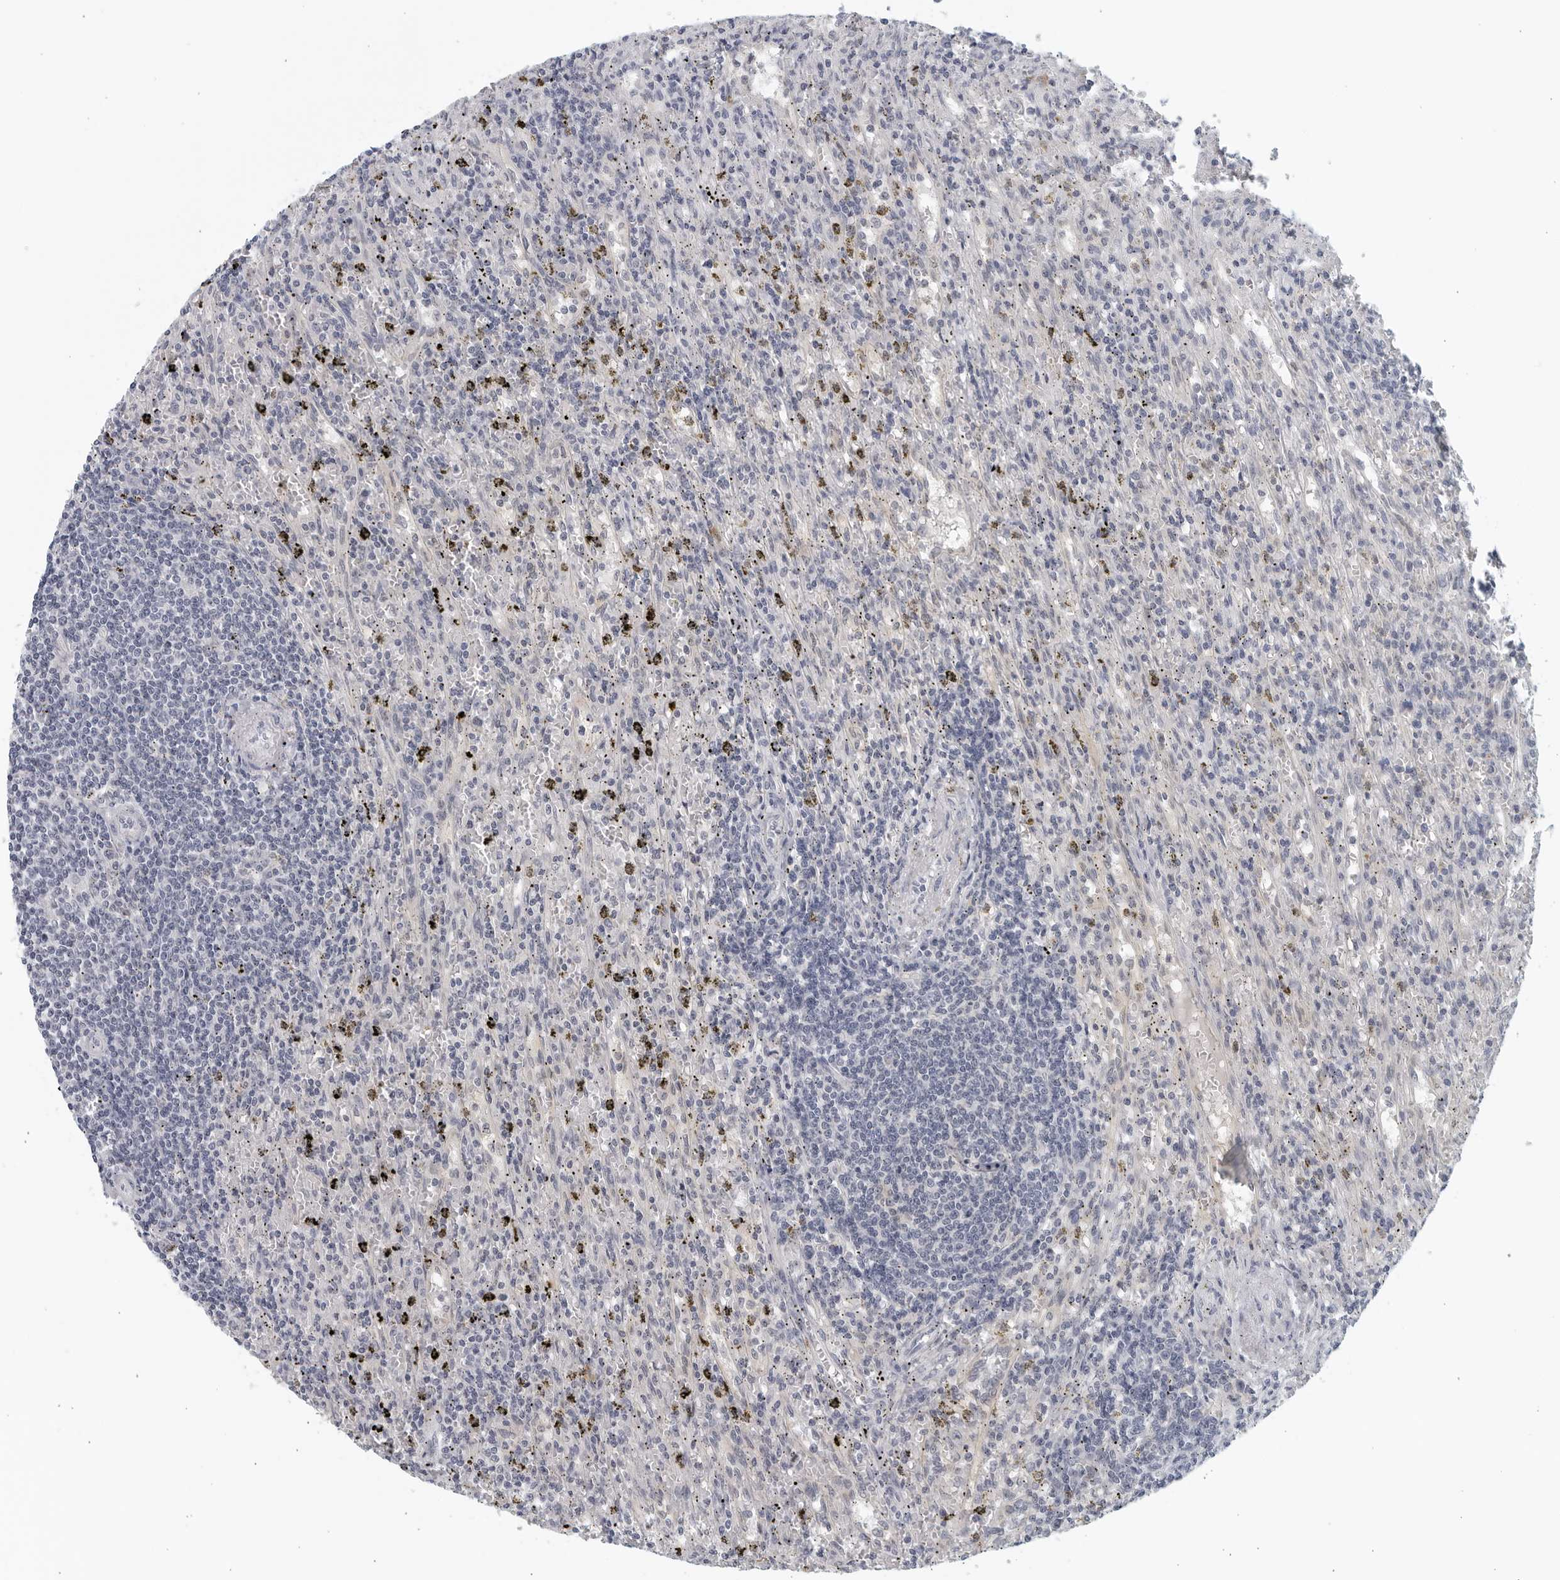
{"staining": {"intensity": "negative", "quantity": "none", "location": "none"}, "tissue": "lymphoma", "cell_type": "Tumor cells", "image_type": "cancer", "snomed": [{"axis": "morphology", "description": "Malignant lymphoma, non-Hodgkin's type, Low grade"}, {"axis": "topography", "description": "Spleen"}], "caption": "Low-grade malignant lymphoma, non-Hodgkin's type was stained to show a protein in brown. There is no significant expression in tumor cells. (IHC, brightfield microscopy, high magnification).", "gene": "MATN1", "patient": {"sex": "male", "age": 76}}